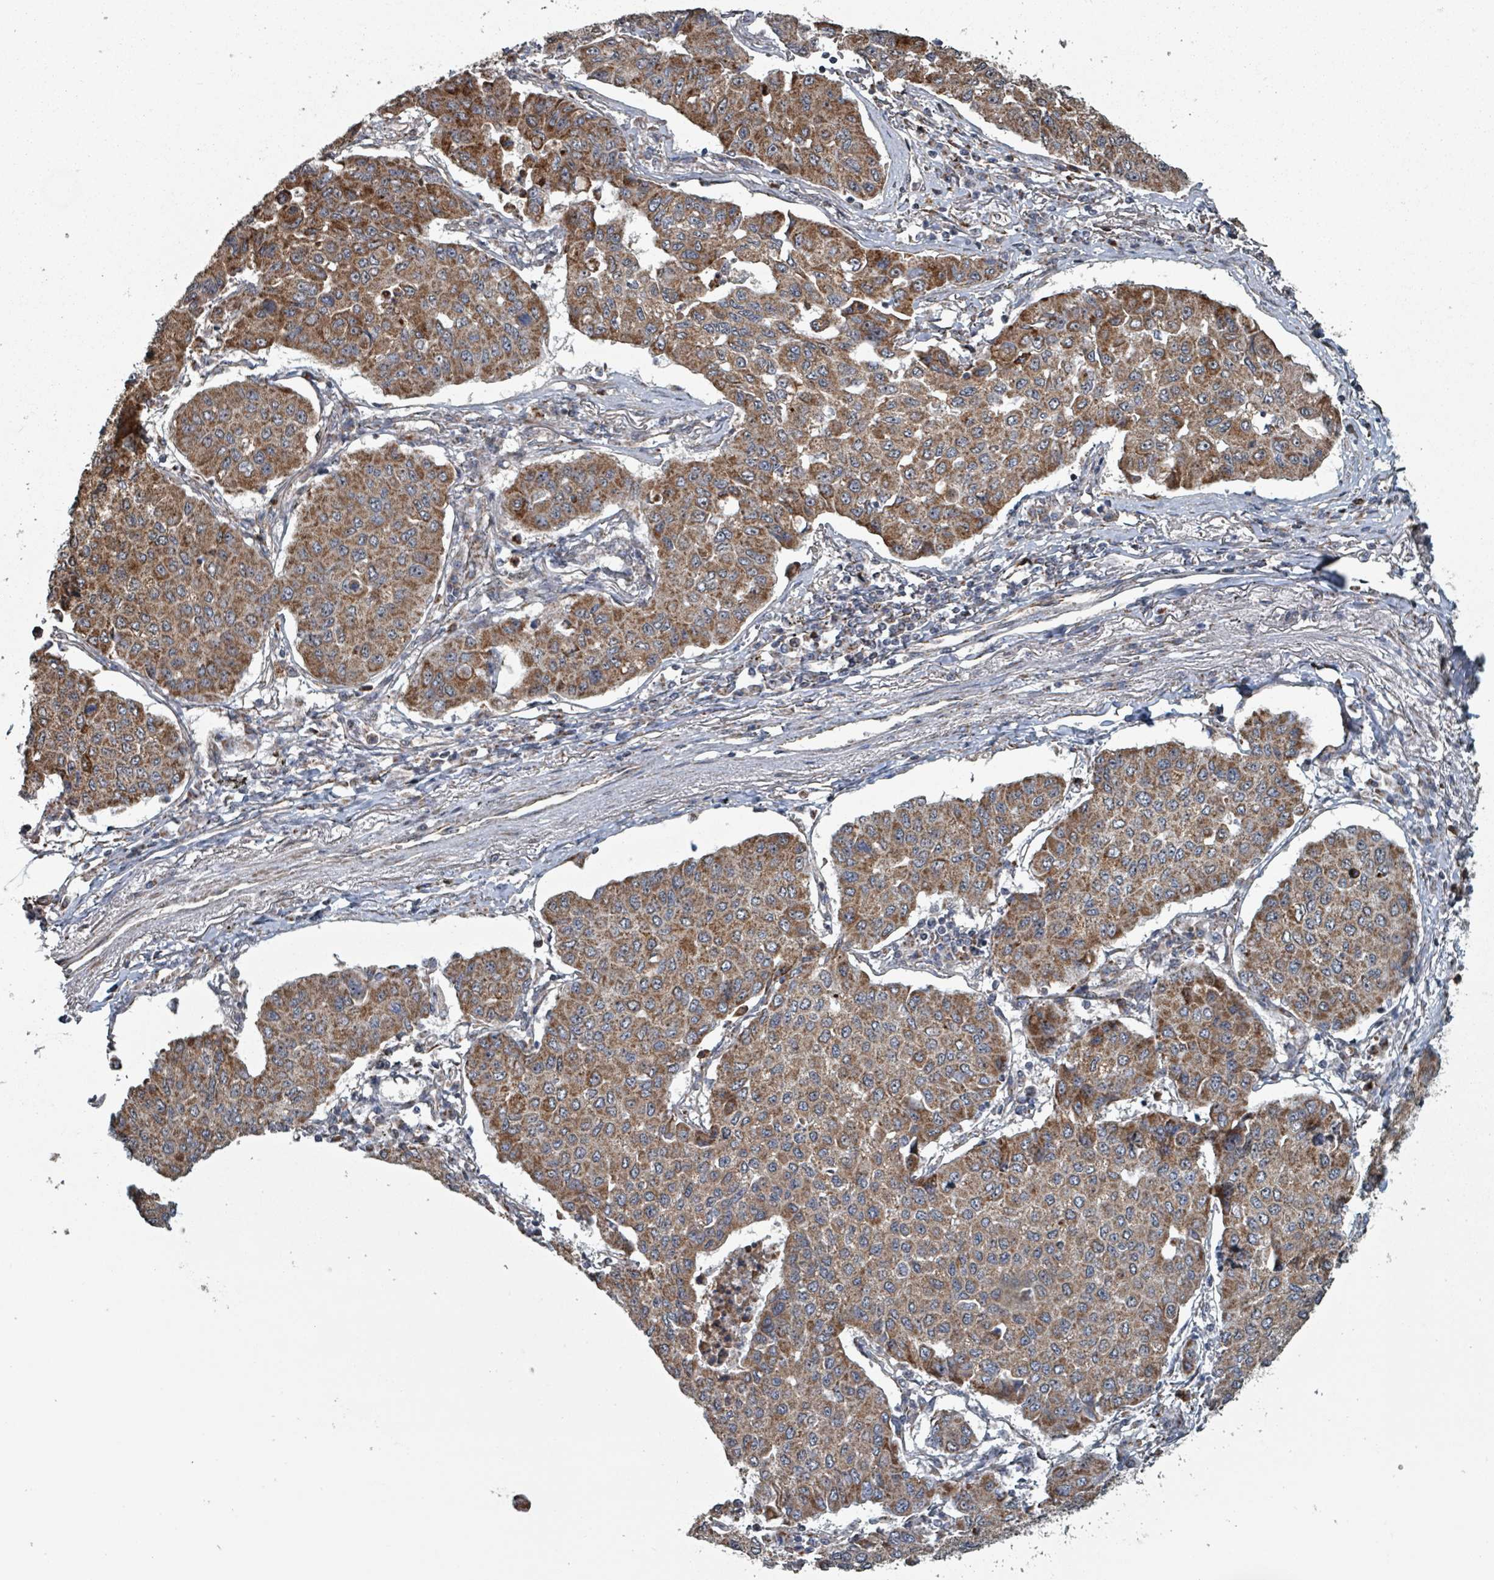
{"staining": {"intensity": "moderate", "quantity": ">75%", "location": "cytoplasmic/membranous"}, "tissue": "lung cancer", "cell_type": "Tumor cells", "image_type": "cancer", "snomed": [{"axis": "morphology", "description": "Squamous cell carcinoma, NOS"}, {"axis": "topography", "description": "Lung"}], "caption": "Brown immunohistochemical staining in lung cancer reveals moderate cytoplasmic/membranous positivity in about >75% of tumor cells. (DAB = brown stain, brightfield microscopy at high magnification).", "gene": "MRPL4", "patient": {"sex": "male", "age": 74}}